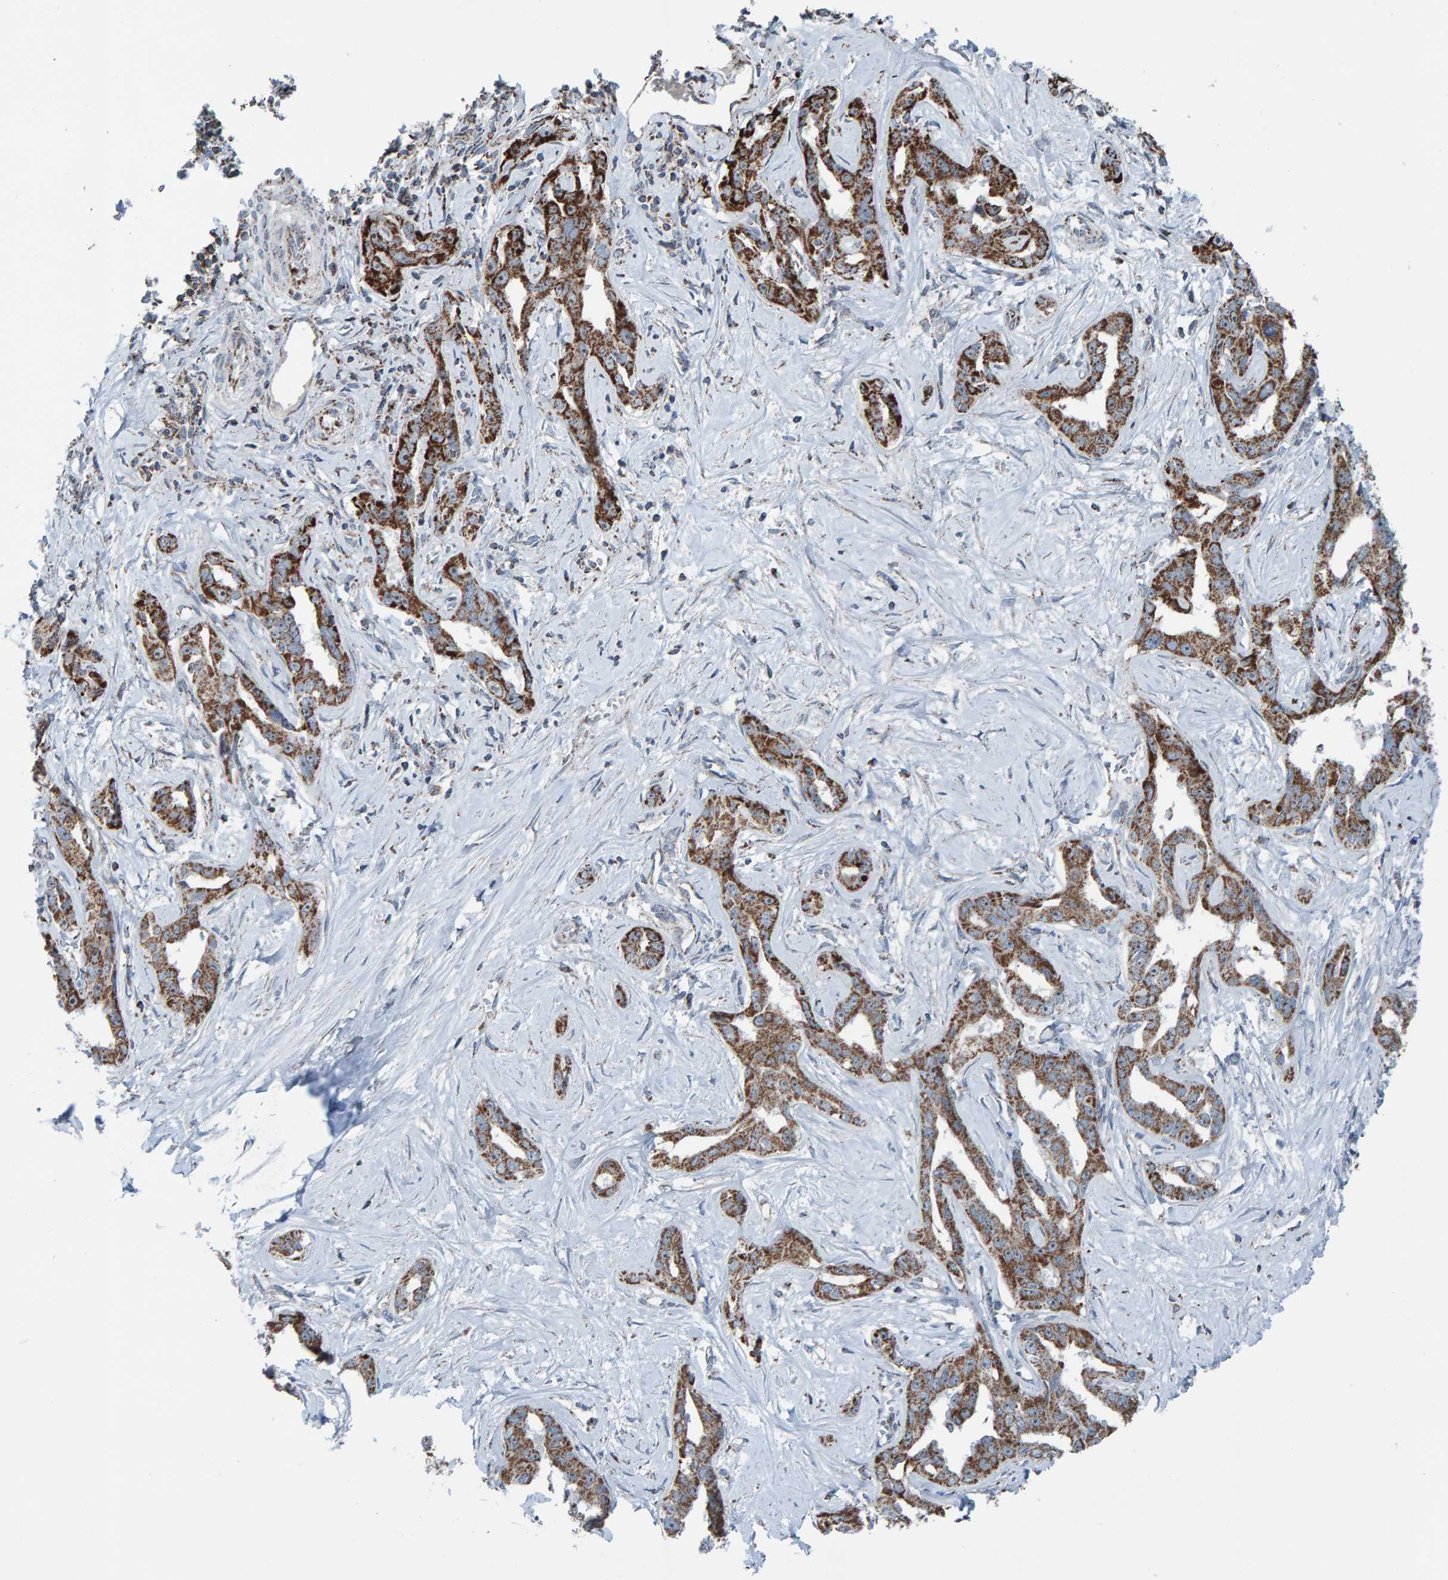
{"staining": {"intensity": "strong", "quantity": ">75%", "location": "cytoplasmic/membranous"}, "tissue": "liver cancer", "cell_type": "Tumor cells", "image_type": "cancer", "snomed": [{"axis": "morphology", "description": "Cholangiocarcinoma"}, {"axis": "topography", "description": "Liver"}], "caption": "Liver cholangiocarcinoma stained for a protein demonstrates strong cytoplasmic/membranous positivity in tumor cells.", "gene": "ZNF48", "patient": {"sex": "male", "age": 59}}